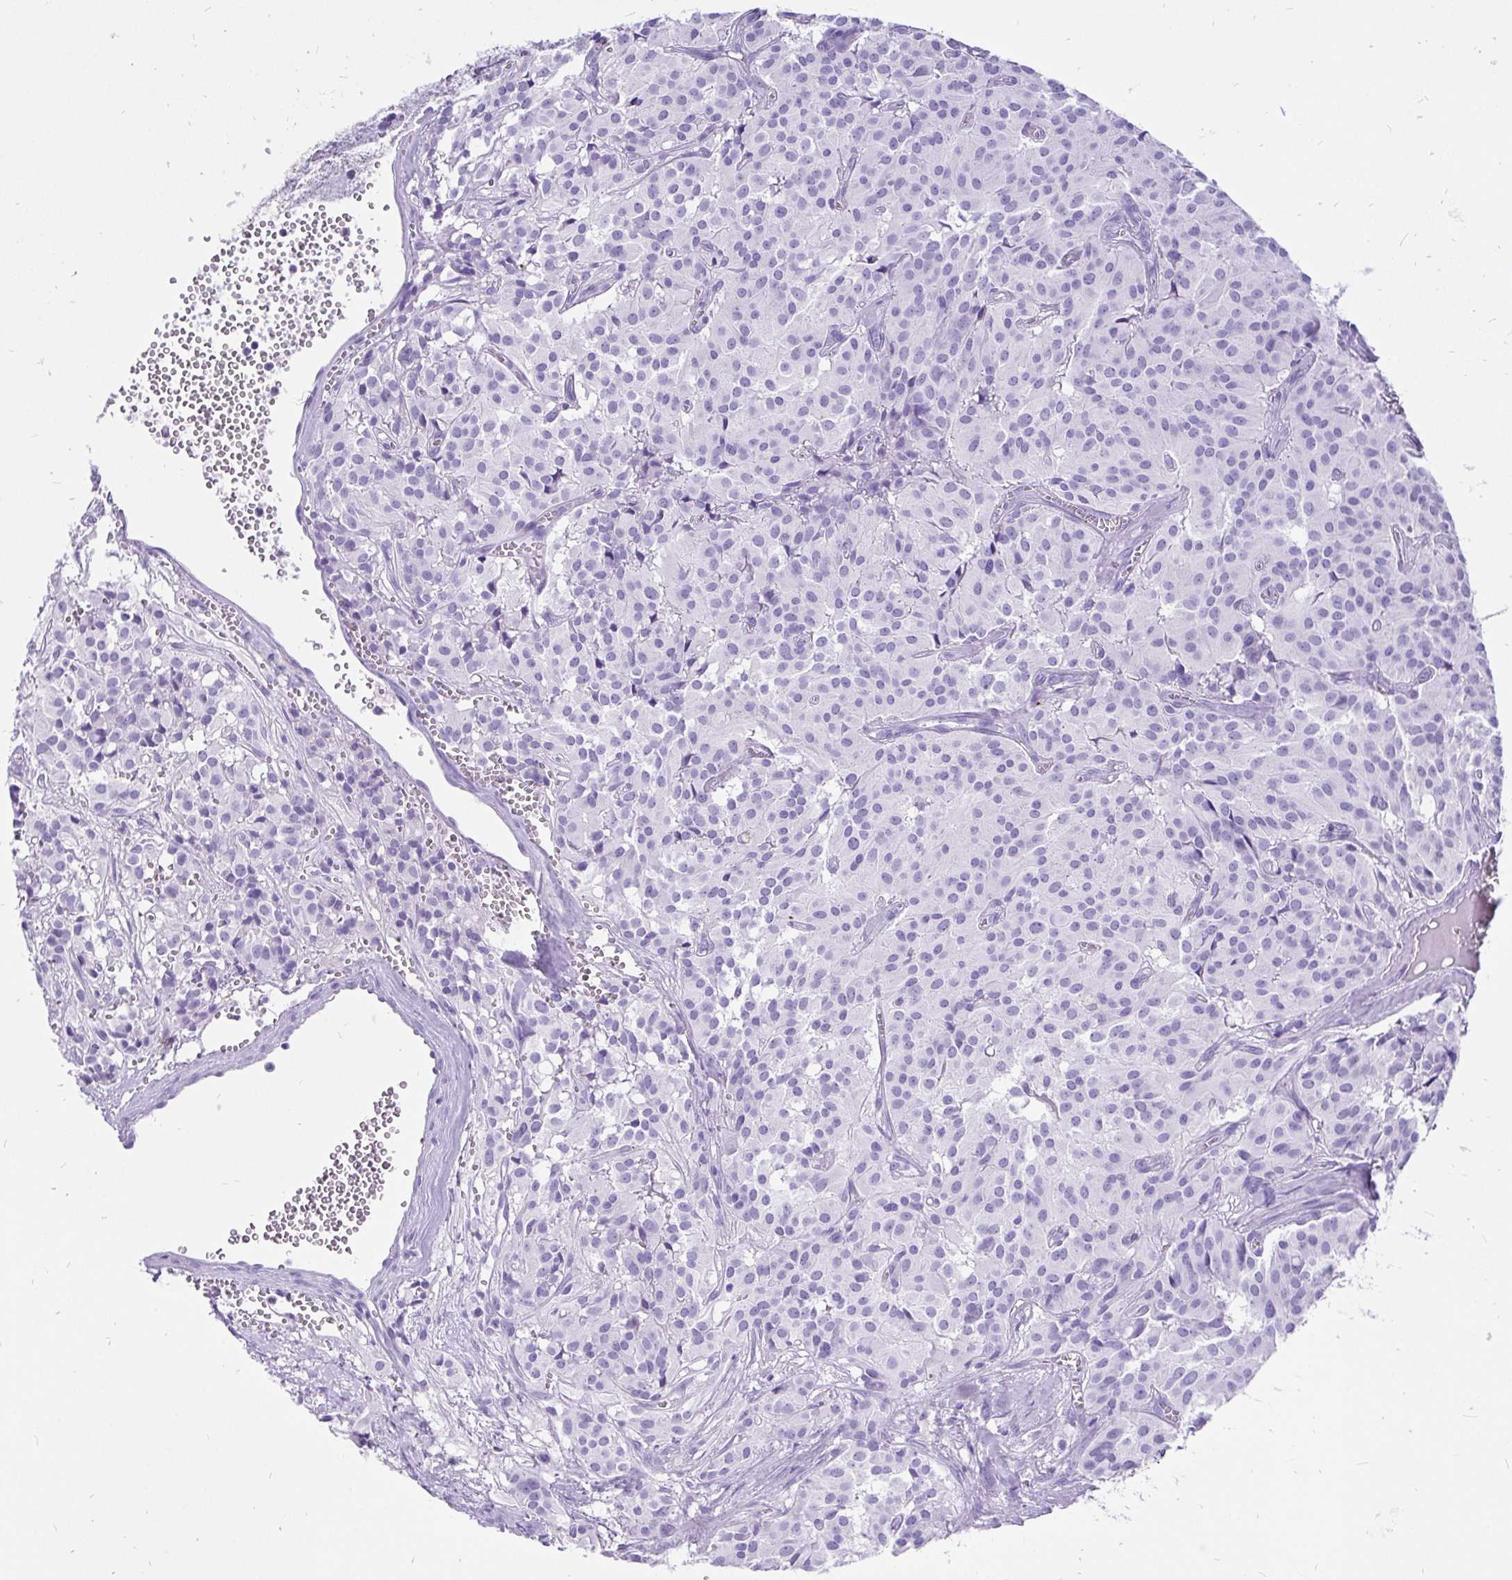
{"staining": {"intensity": "negative", "quantity": "none", "location": "none"}, "tissue": "glioma", "cell_type": "Tumor cells", "image_type": "cancer", "snomed": [{"axis": "morphology", "description": "Glioma, malignant, Low grade"}, {"axis": "topography", "description": "Brain"}], "caption": "A micrograph of glioma stained for a protein displays no brown staining in tumor cells.", "gene": "KRT13", "patient": {"sex": "male", "age": 42}}